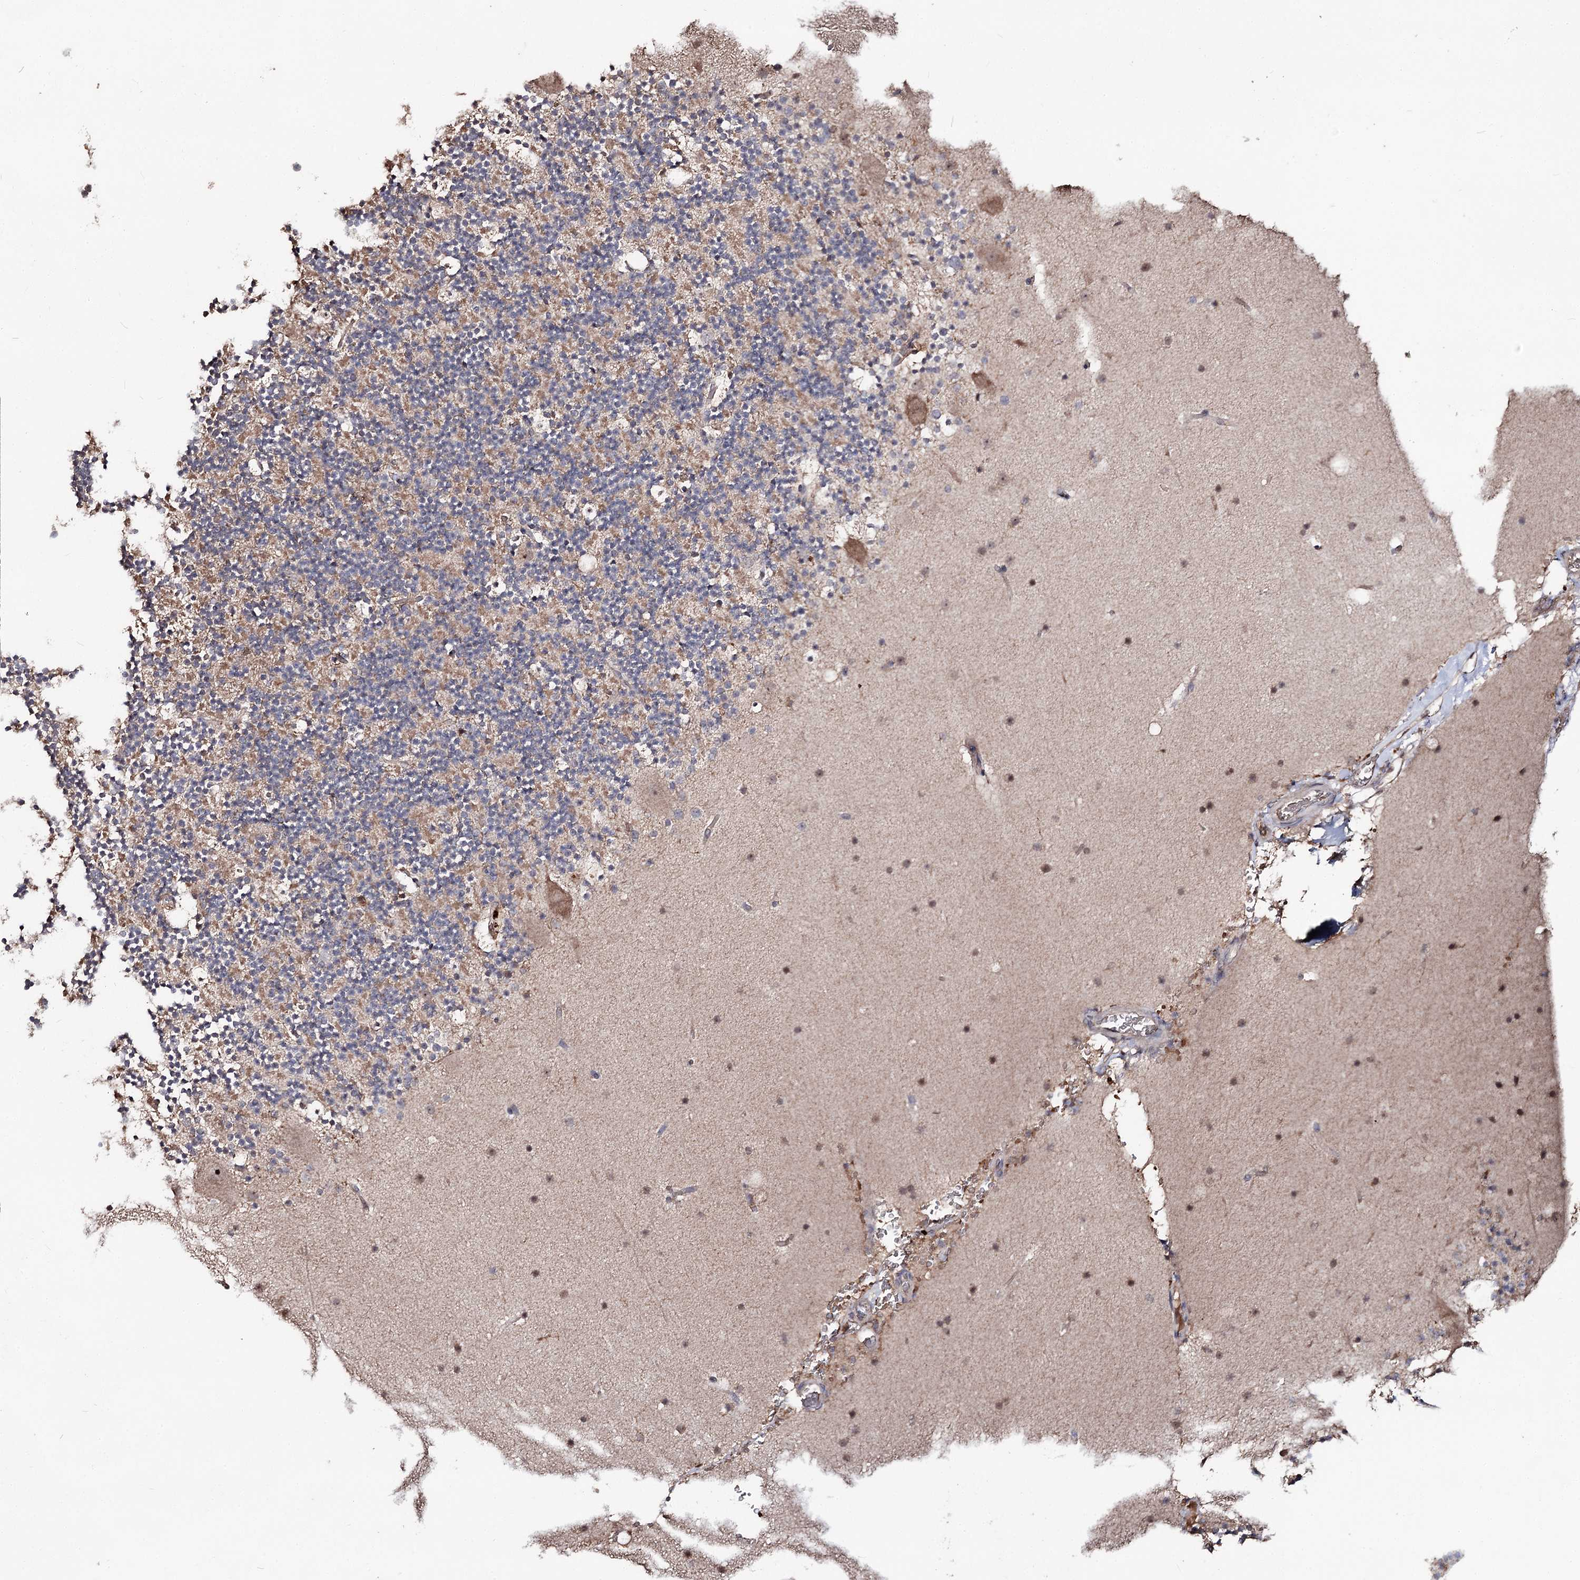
{"staining": {"intensity": "moderate", "quantity": "25%-75%", "location": "cytoplasmic/membranous"}, "tissue": "cerebellum", "cell_type": "Cells in granular layer", "image_type": "normal", "snomed": [{"axis": "morphology", "description": "Normal tissue, NOS"}, {"axis": "topography", "description": "Cerebellum"}], "caption": "Cells in granular layer show medium levels of moderate cytoplasmic/membranous expression in about 25%-75% of cells in unremarkable human cerebellum. The staining was performed using DAB to visualize the protein expression in brown, while the nuclei were stained in blue with hematoxylin (Magnification: 20x).", "gene": "FAM53B", "patient": {"sex": "male", "age": 57}}